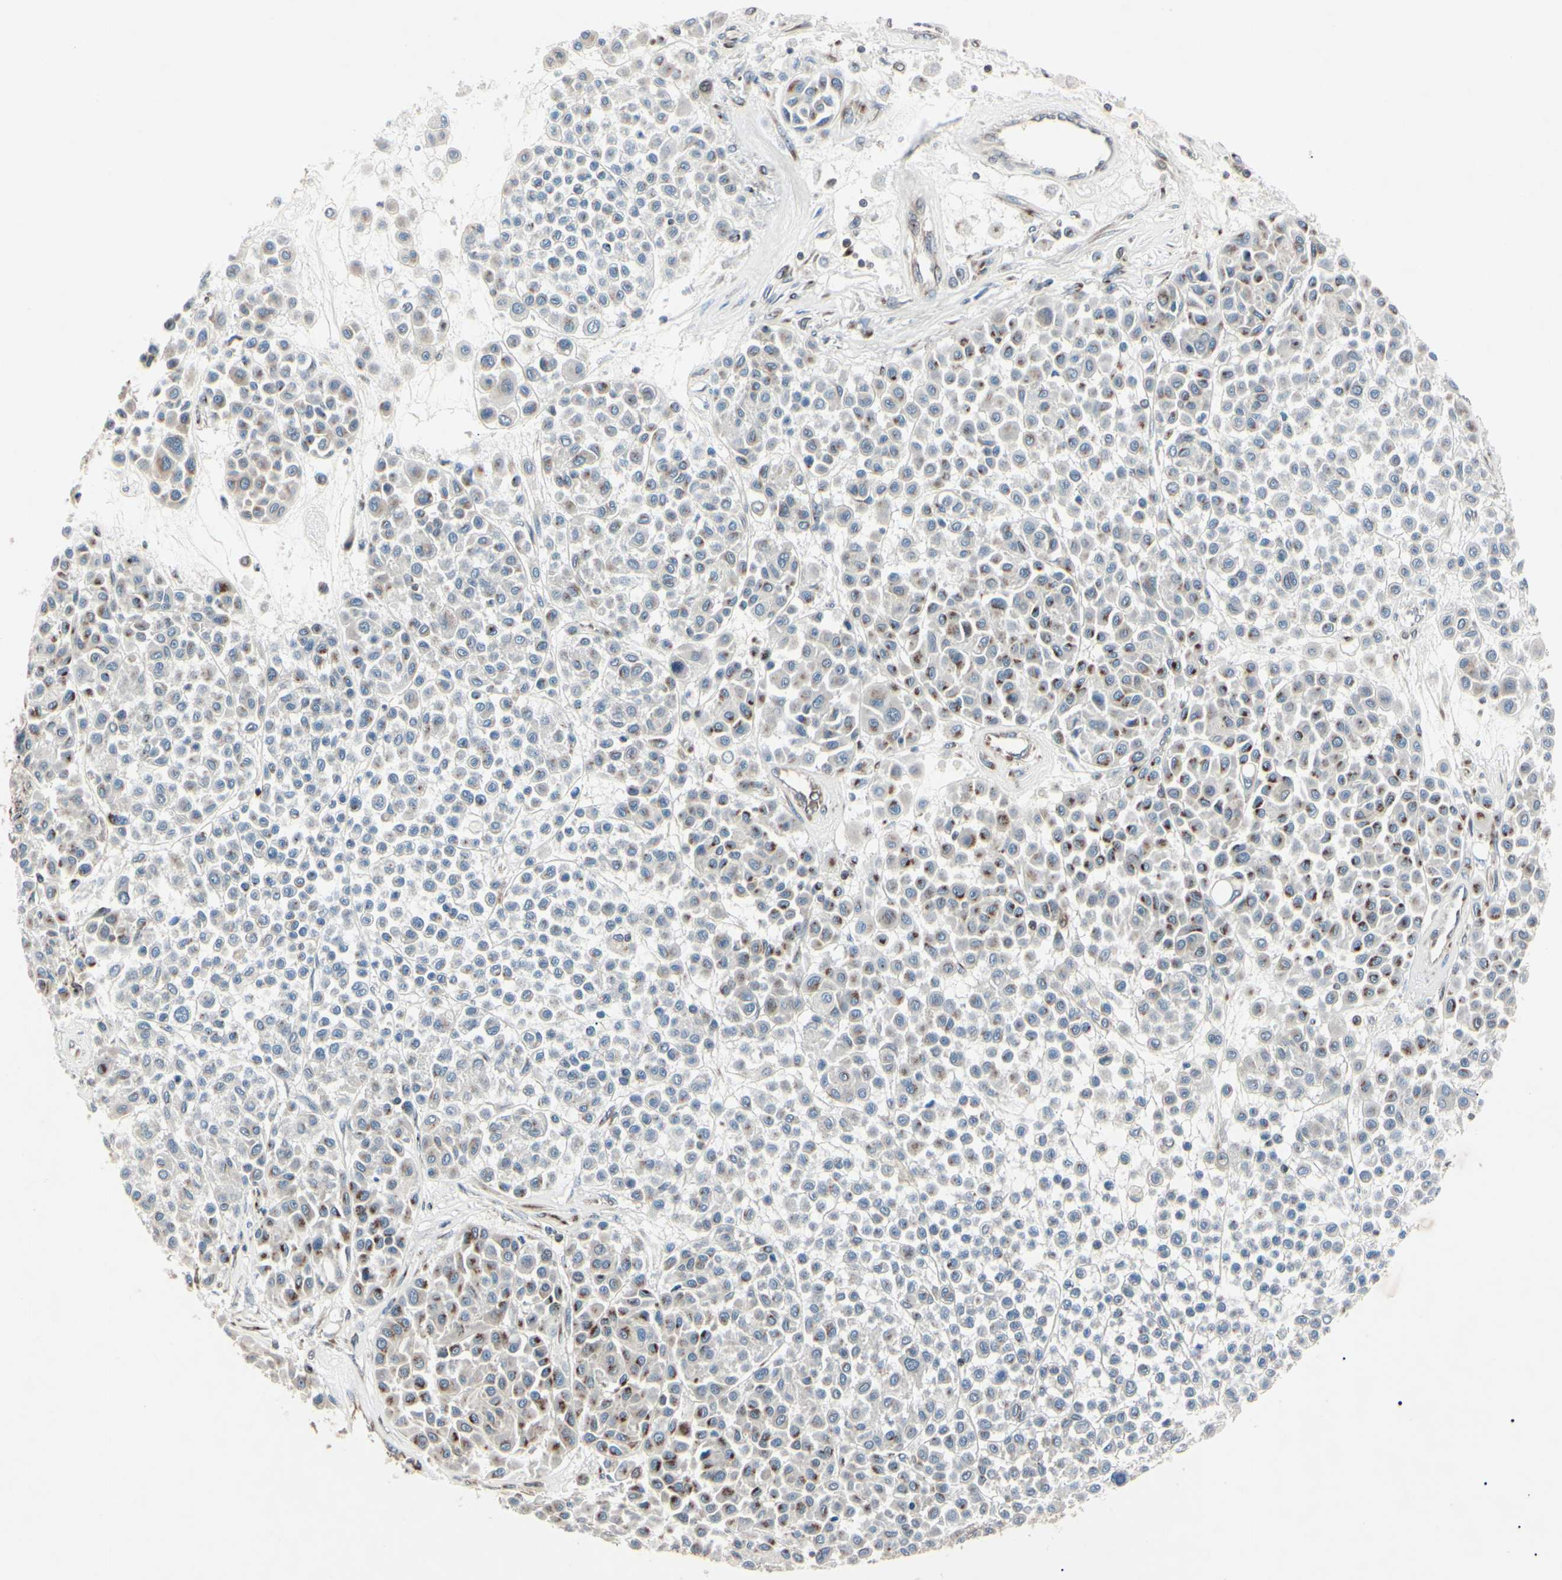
{"staining": {"intensity": "moderate", "quantity": "25%-75%", "location": "cytoplasmic/membranous"}, "tissue": "melanoma", "cell_type": "Tumor cells", "image_type": "cancer", "snomed": [{"axis": "morphology", "description": "Malignant melanoma, Metastatic site"}, {"axis": "topography", "description": "Soft tissue"}], "caption": "Malignant melanoma (metastatic site) stained with a protein marker displays moderate staining in tumor cells.", "gene": "MAPRE1", "patient": {"sex": "male", "age": 41}}